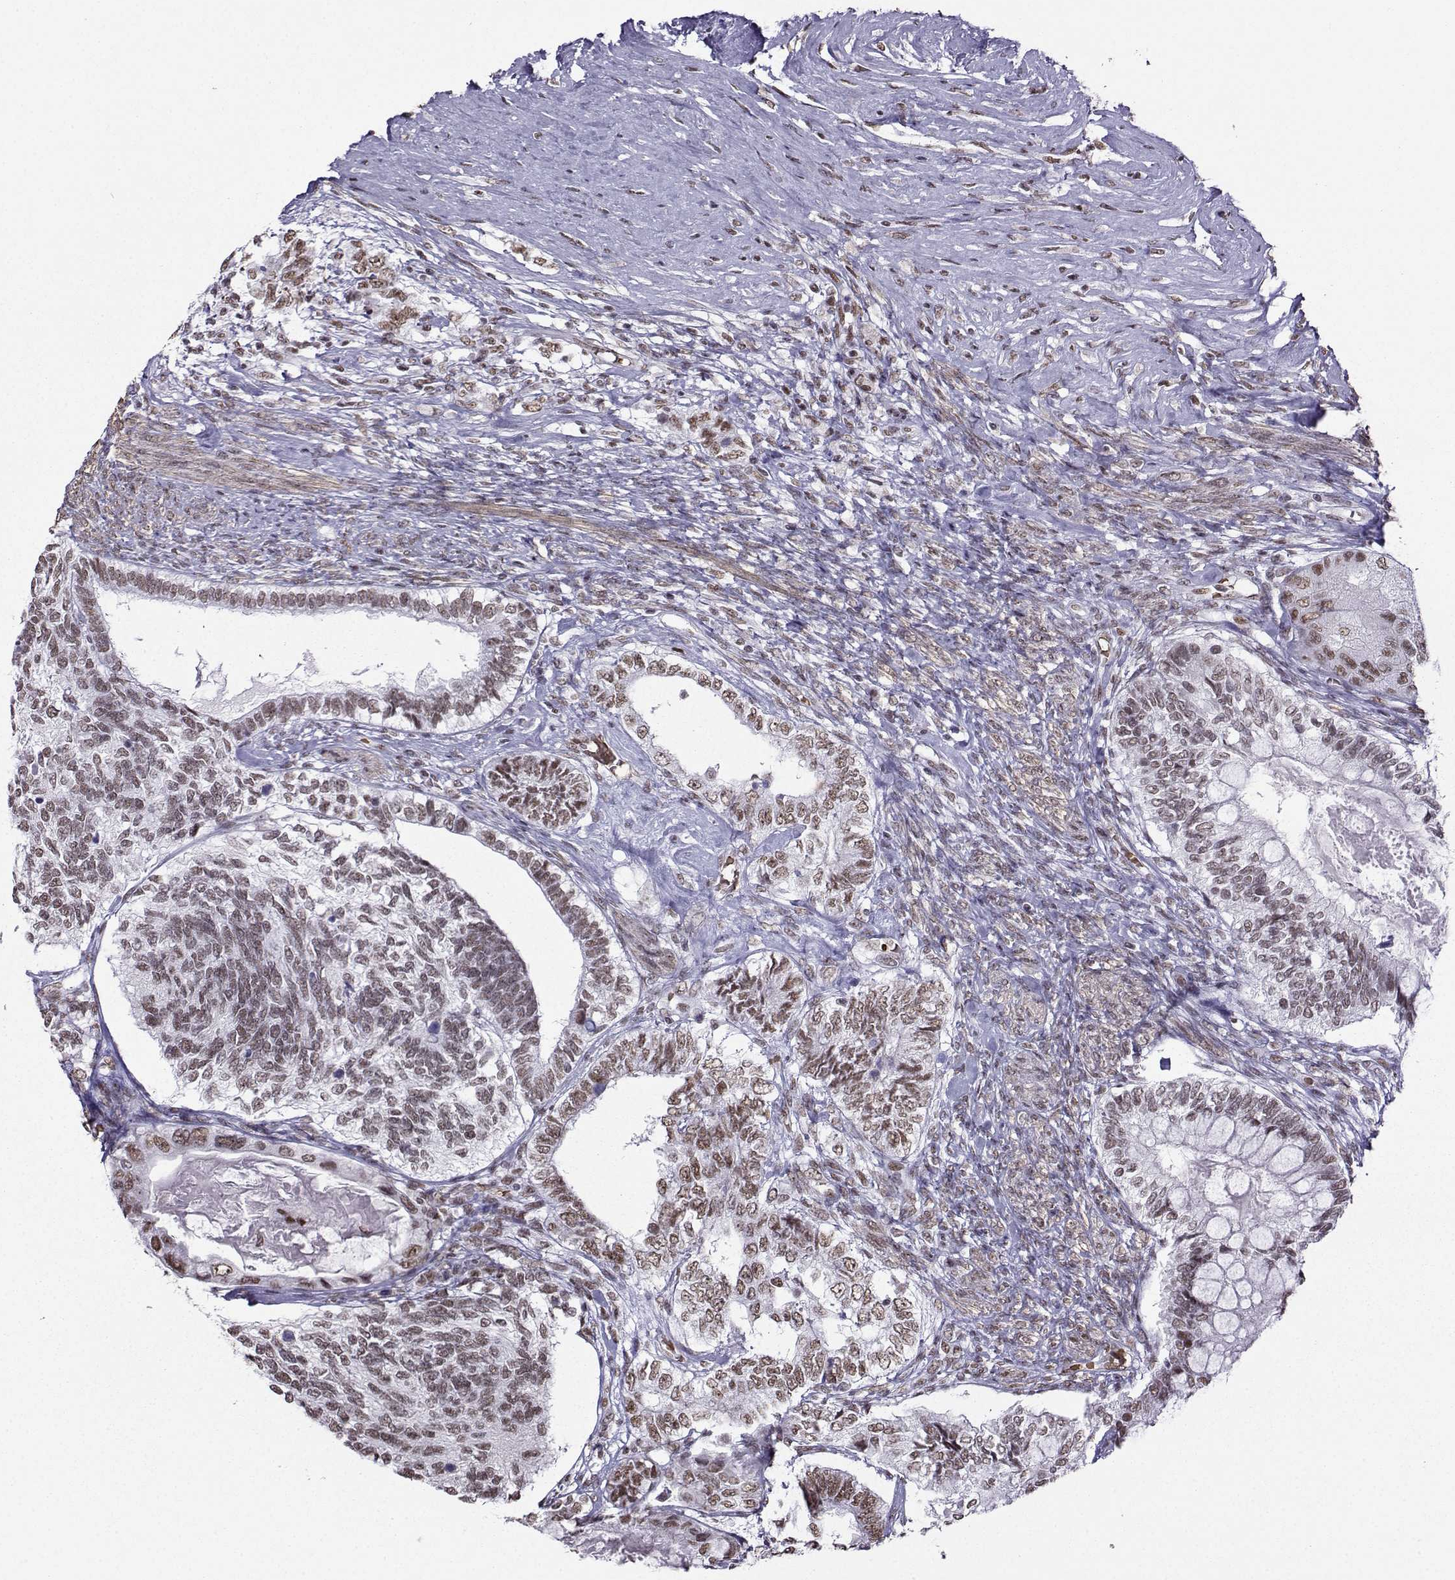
{"staining": {"intensity": "moderate", "quantity": "25%-75%", "location": "nuclear"}, "tissue": "testis cancer", "cell_type": "Tumor cells", "image_type": "cancer", "snomed": [{"axis": "morphology", "description": "Seminoma, NOS"}, {"axis": "morphology", "description": "Carcinoma, Embryonal, NOS"}, {"axis": "topography", "description": "Testis"}], "caption": "High-power microscopy captured an immunohistochemistry micrograph of embryonal carcinoma (testis), revealing moderate nuclear positivity in about 25%-75% of tumor cells.", "gene": "CCNK", "patient": {"sex": "male", "age": 41}}